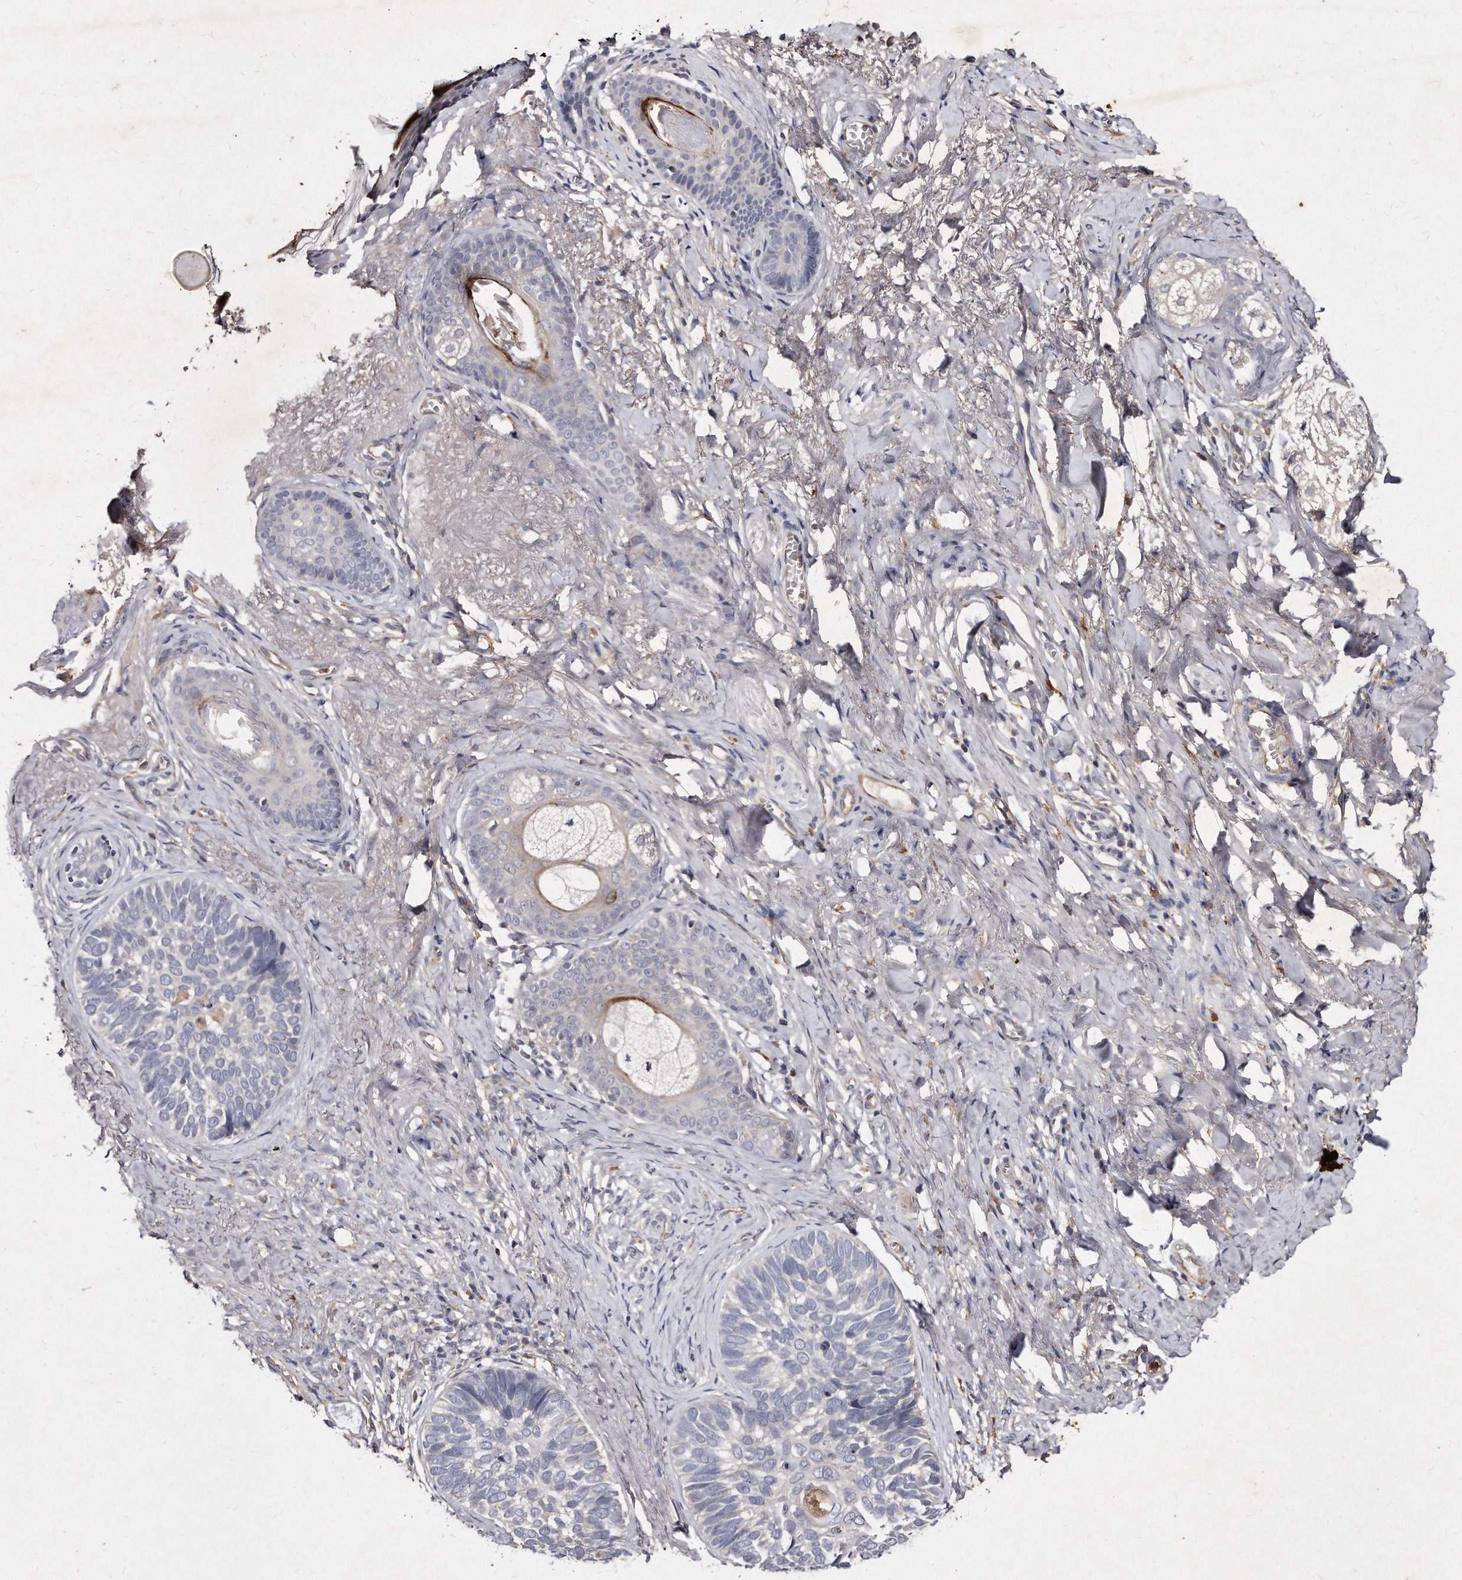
{"staining": {"intensity": "negative", "quantity": "none", "location": "none"}, "tissue": "skin cancer", "cell_type": "Tumor cells", "image_type": "cancer", "snomed": [{"axis": "morphology", "description": "Basal cell carcinoma"}, {"axis": "topography", "description": "Skin"}], "caption": "A high-resolution photomicrograph shows IHC staining of skin cancer, which exhibits no significant expression in tumor cells.", "gene": "KLHDC3", "patient": {"sex": "male", "age": 62}}